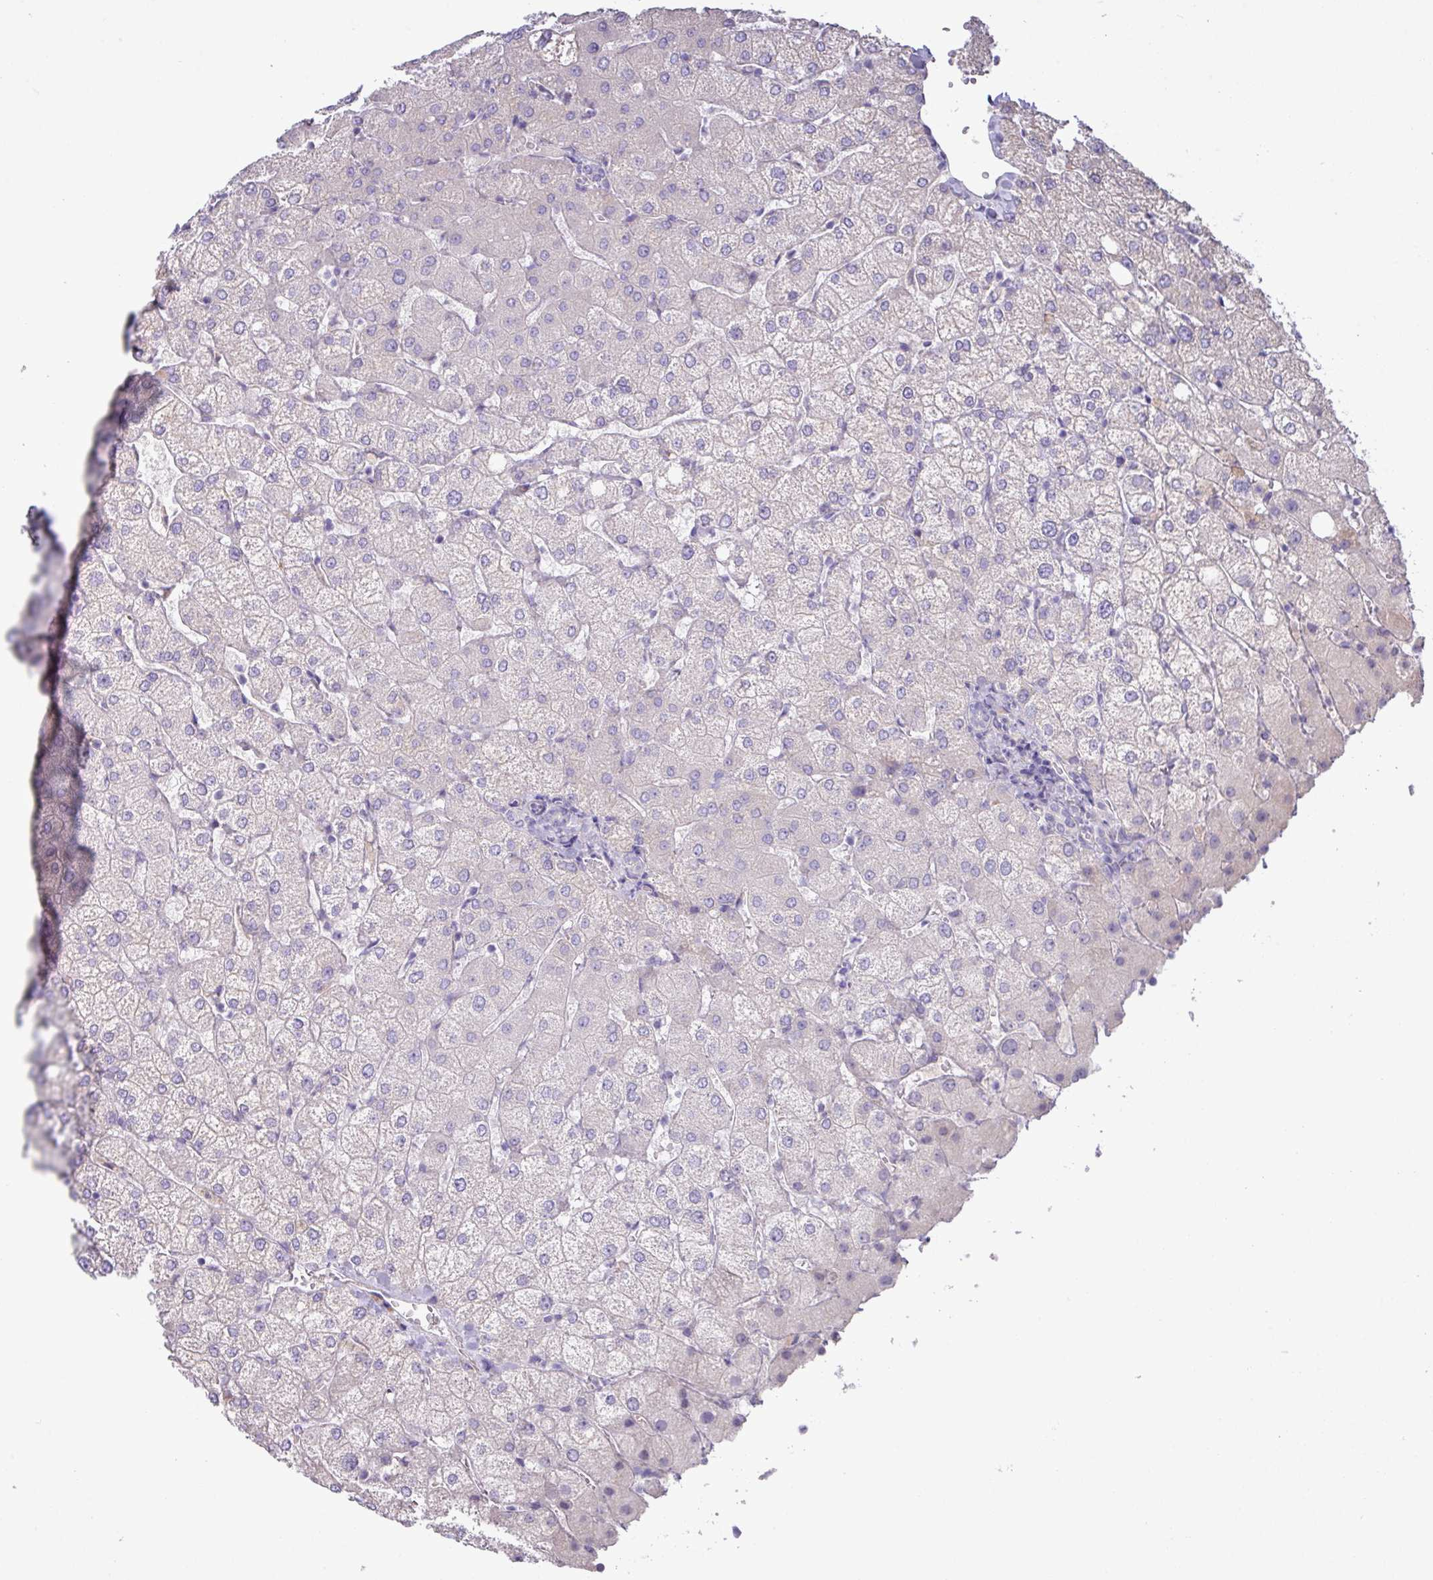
{"staining": {"intensity": "negative", "quantity": "none", "location": "none"}, "tissue": "liver", "cell_type": "Cholangiocytes", "image_type": "normal", "snomed": [{"axis": "morphology", "description": "Normal tissue, NOS"}, {"axis": "topography", "description": "Liver"}], "caption": "IHC histopathology image of normal liver: liver stained with DAB (3,3'-diaminobenzidine) demonstrates no significant protein expression in cholangiocytes. (Brightfield microscopy of DAB IHC at high magnification).", "gene": "IRGC", "patient": {"sex": "female", "age": 54}}